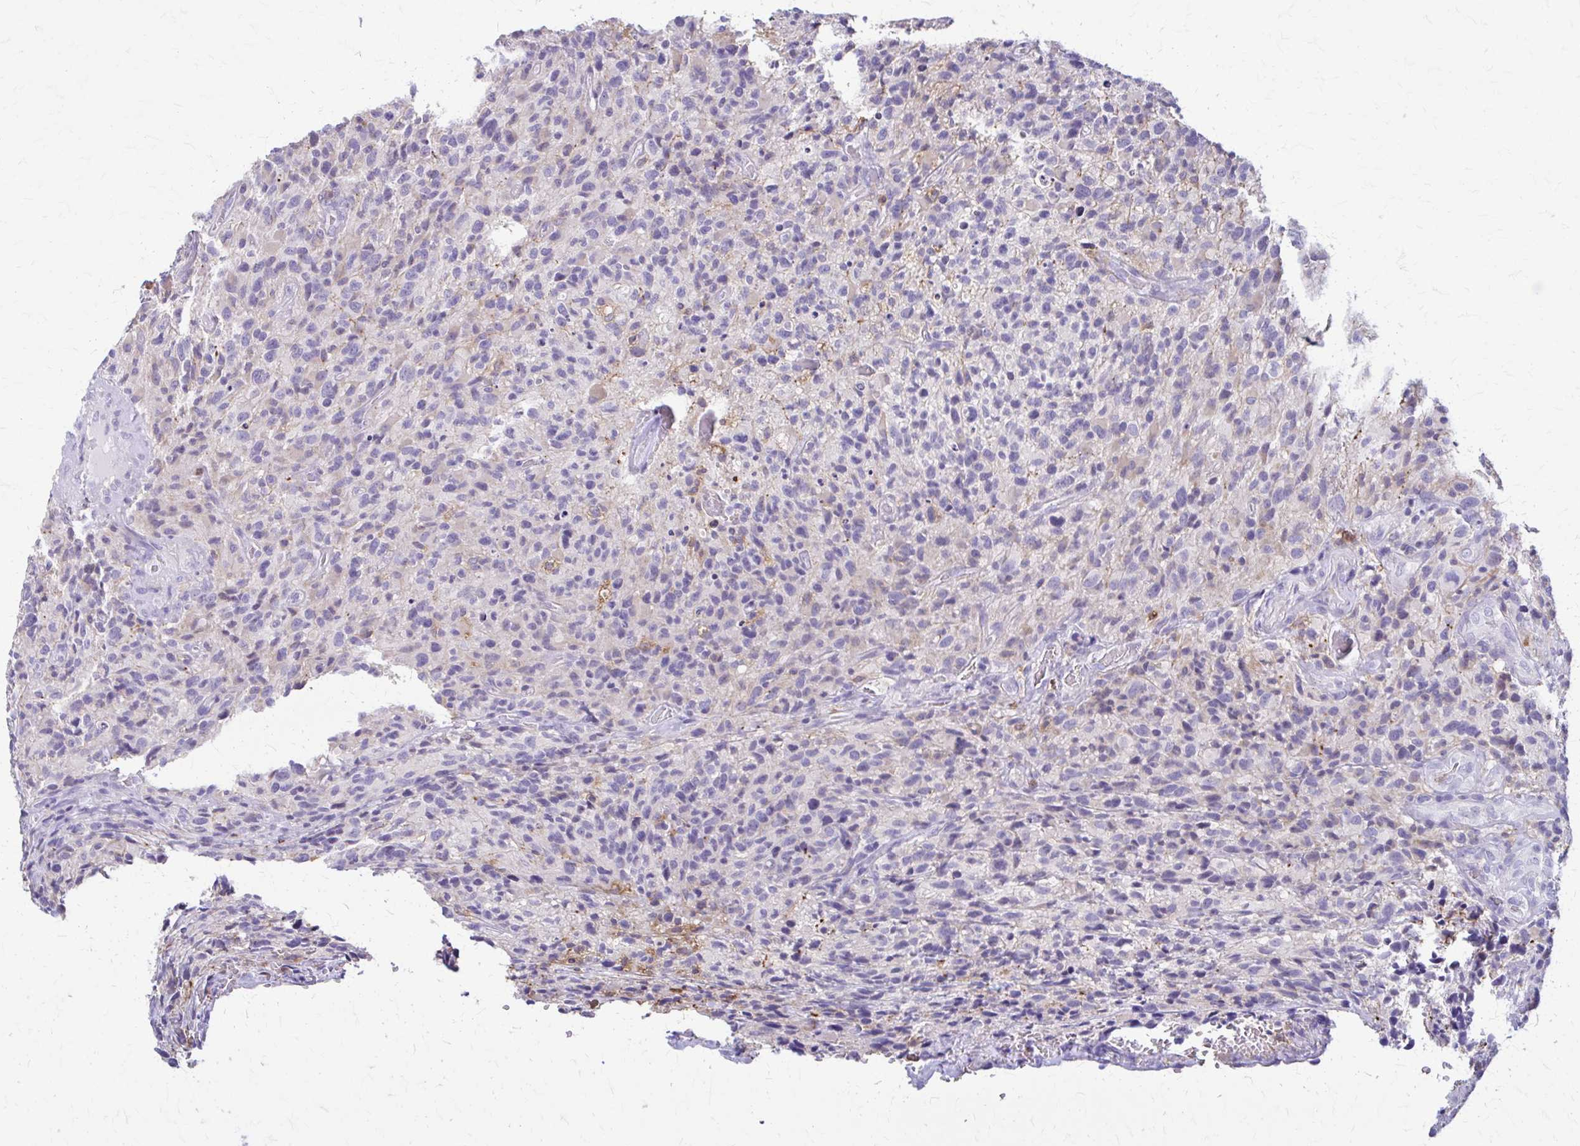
{"staining": {"intensity": "negative", "quantity": "none", "location": "none"}, "tissue": "glioma", "cell_type": "Tumor cells", "image_type": "cancer", "snomed": [{"axis": "morphology", "description": "Glioma, malignant, High grade"}, {"axis": "topography", "description": "Brain"}], "caption": "This is an IHC histopathology image of human malignant glioma (high-grade). There is no expression in tumor cells.", "gene": "PIK3AP1", "patient": {"sex": "male", "age": 76}}